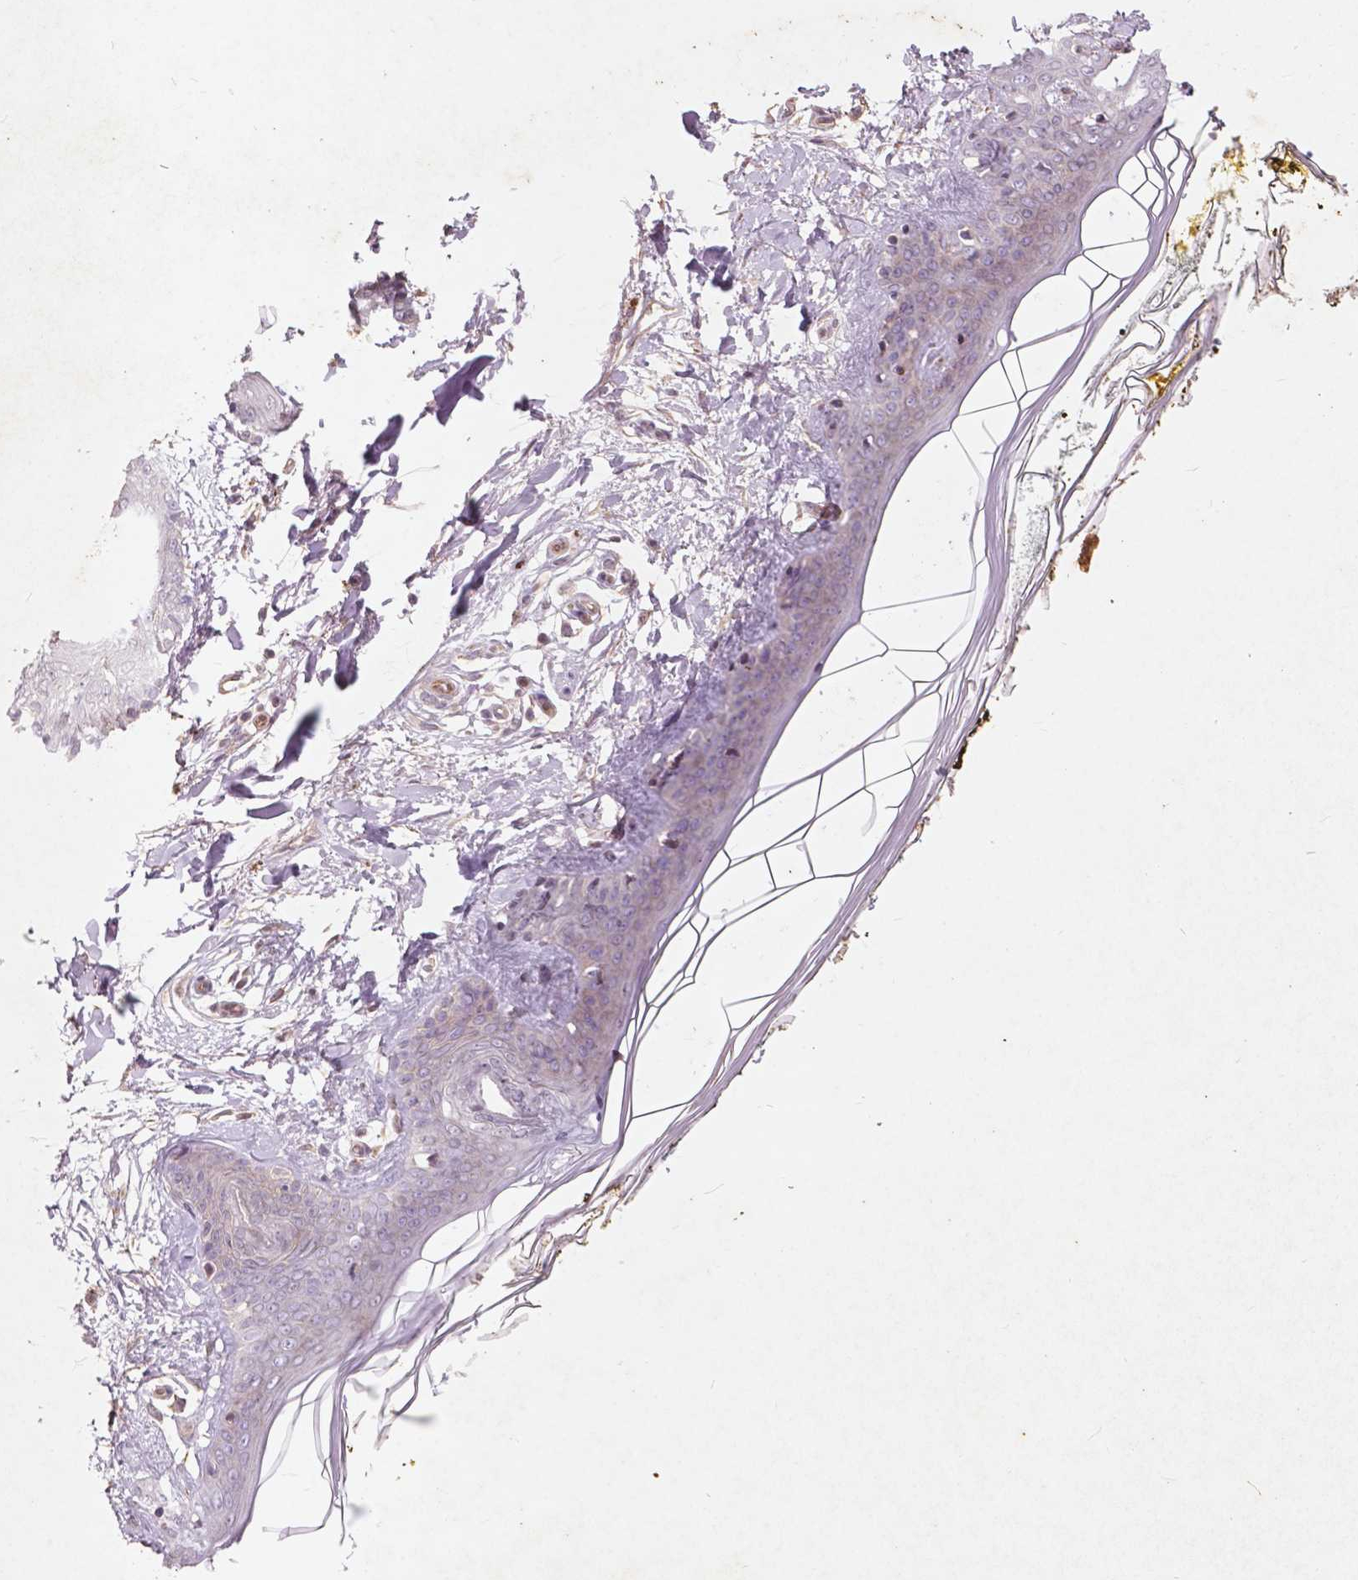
{"staining": {"intensity": "weak", "quantity": "25%-75%", "location": "cytoplasmic/membranous"}, "tissue": "skin", "cell_type": "Fibroblasts", "image_type": "normal", "snomed": [{"axis": "morphology", "description": "Normal tissue, NOS"}, {"axis": "topography", "description": "Skin"}], "caption": "Immunohistochemical staining of benign human skin reveals weak cytoplasmic/membranous protein positivity in approximately 25%-75% of fibroblasts. (brown staining indicates protein expression, while blue staining denotes nuclei).", "gene": "RFPL4B", "patient": {"sex": "female", "age": 34}}